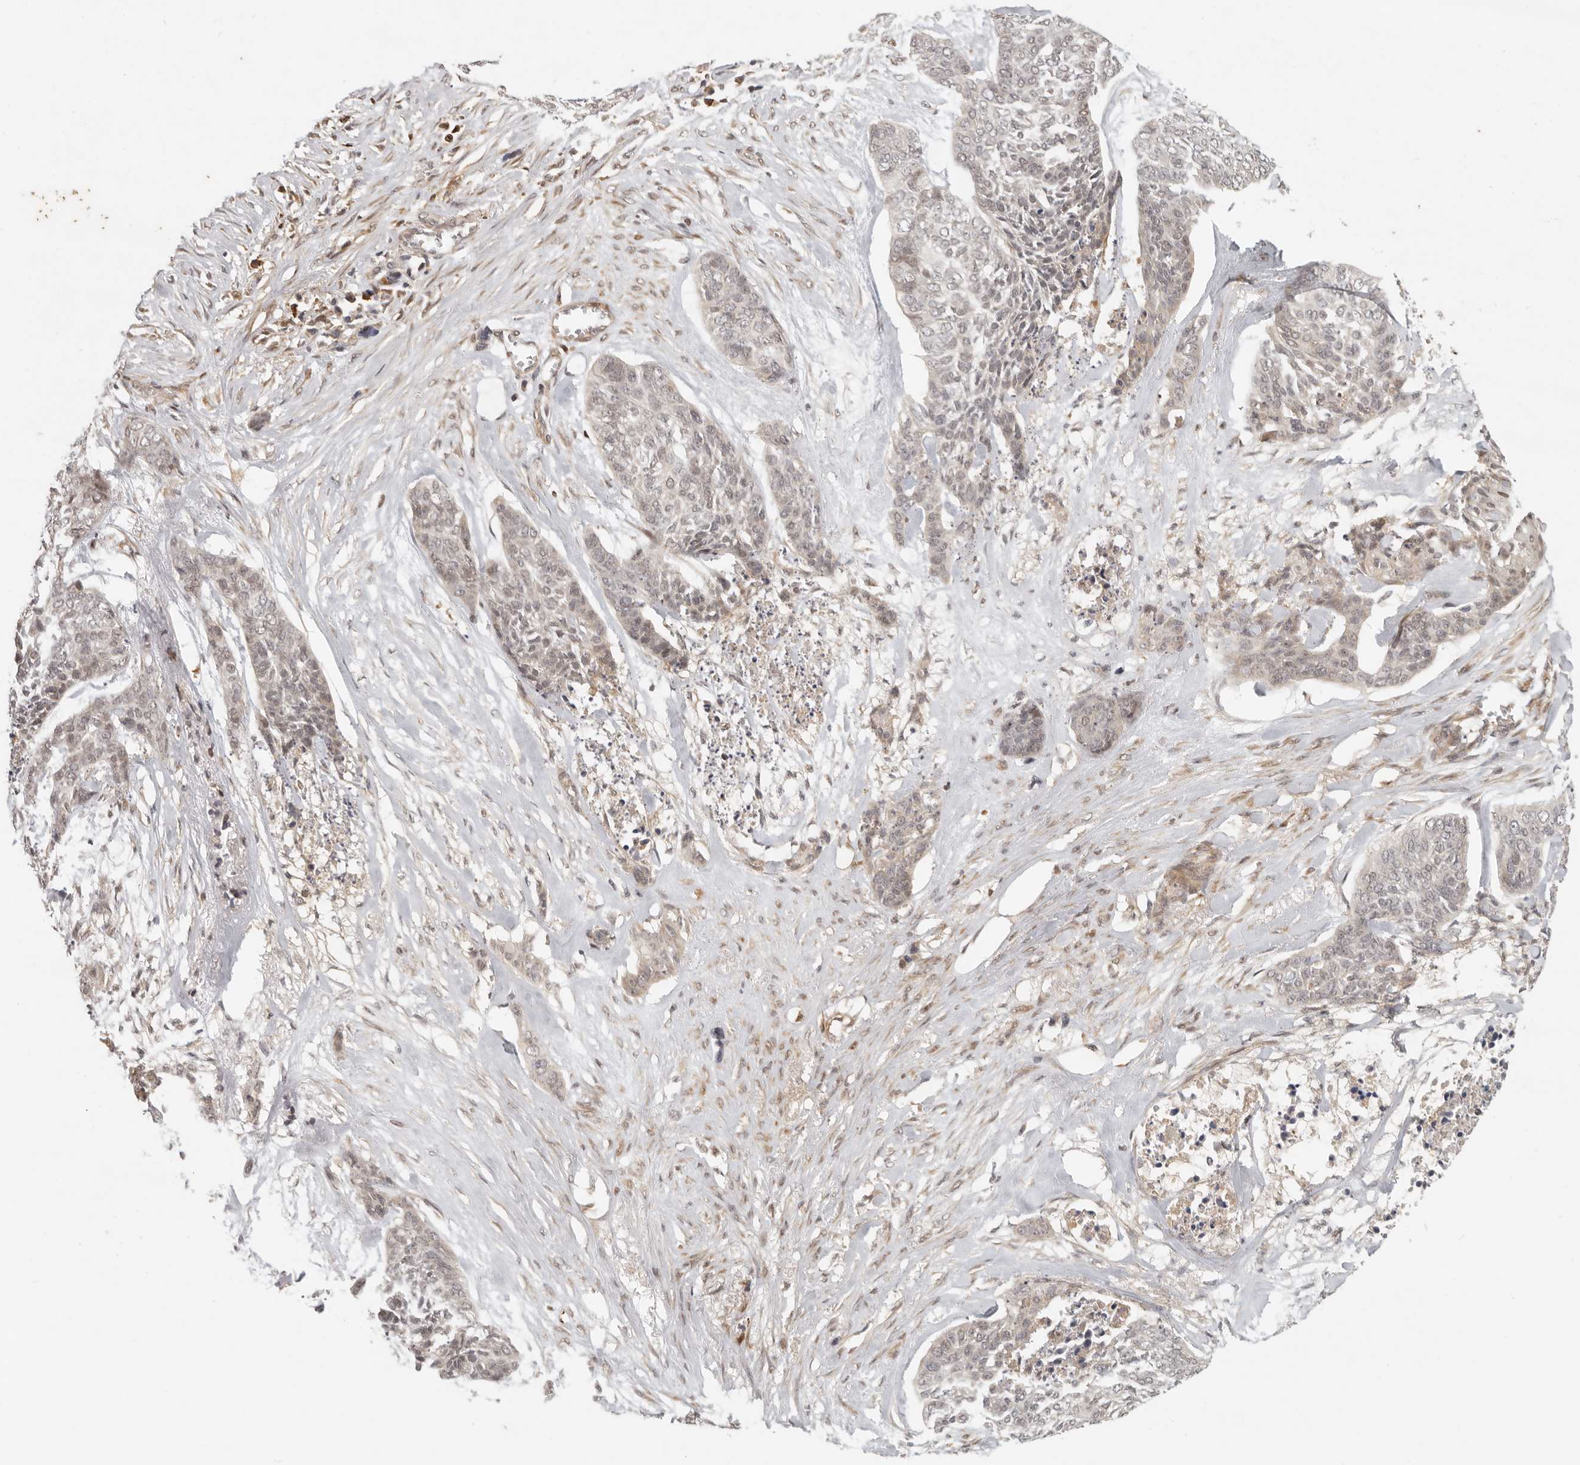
{"staining": {"intensity": "weak", "quantity": ">75%", "location": "nuclear"}, "tissue": "skin cancer", "cell_type": "Tumor cells", "image_type": "cancer", "snomed": [{"axis": "morphology", "description": "Basal cell carcinoma"}, {"axis": "topography", "description": "Skin"}], "caption": "Skin cancer (basal cell carcinoma) tissue displays weak nuclear positivity in approximately >75% of tumor cells, visualized by immunohistochemistry. Ihc stains the protein in brown and the nuclei are stained blue.", "gene": "AHDC1", "patient": {"sex": "female", "age": 64}}